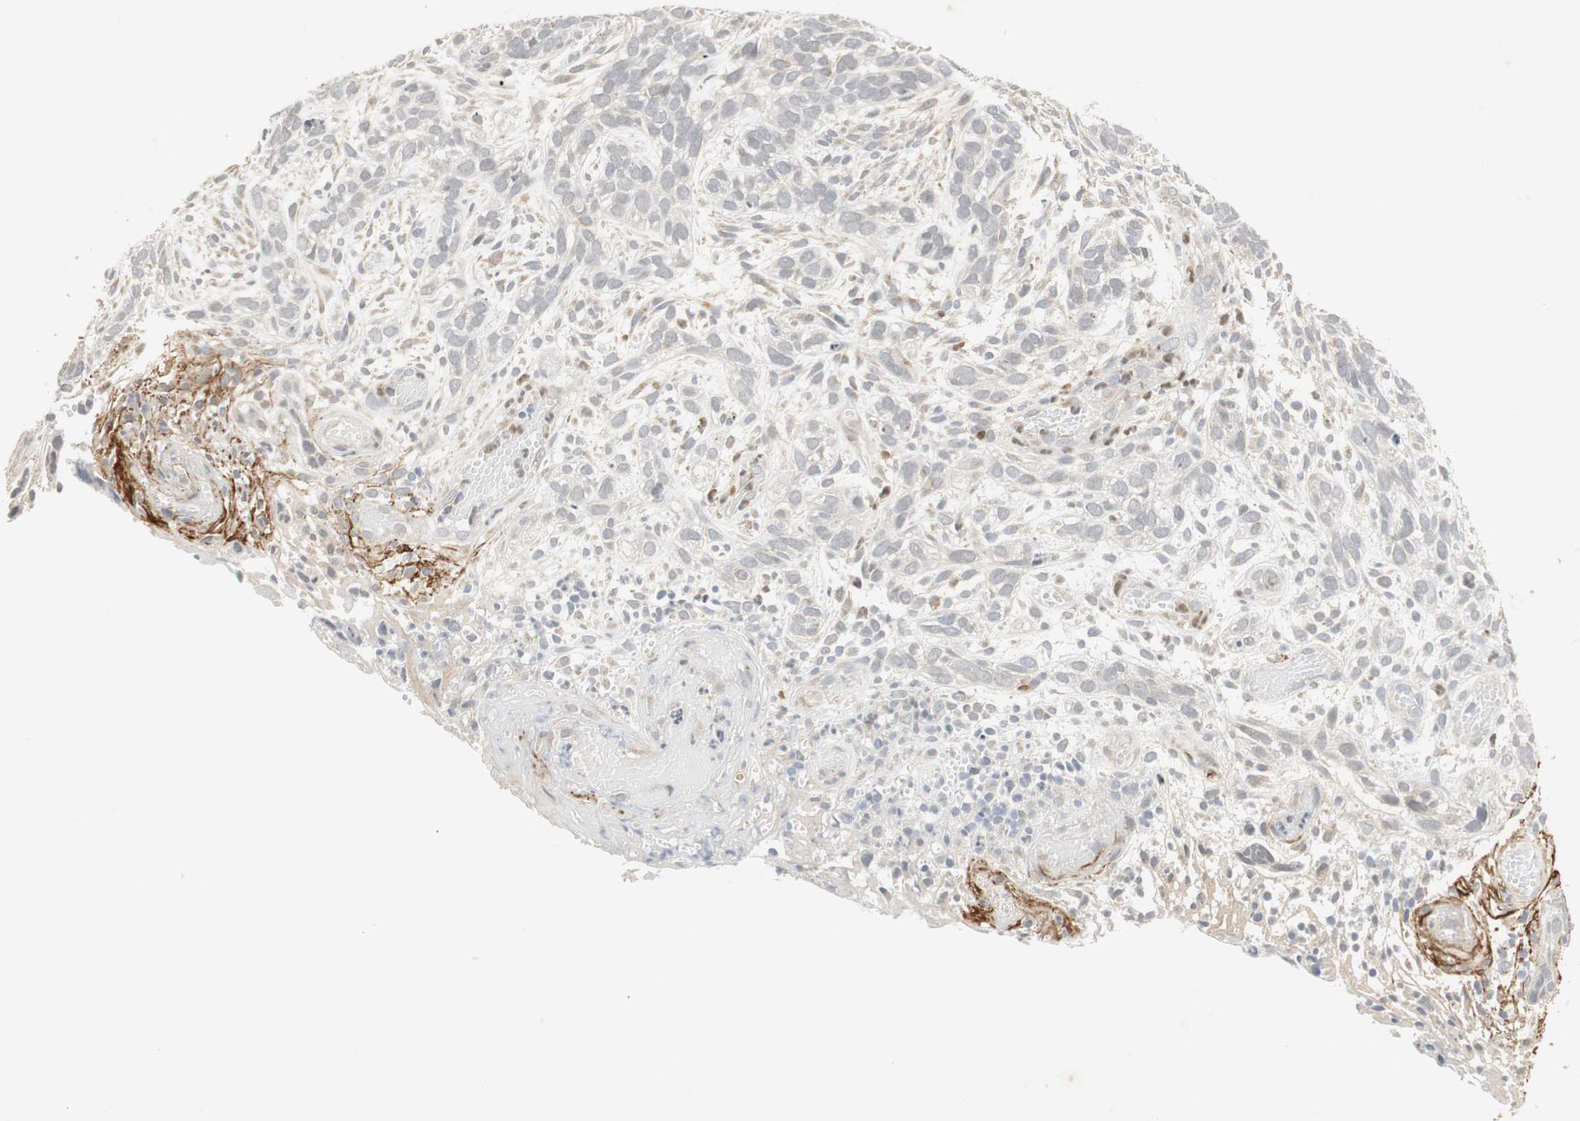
{"staining": {"intensity": "negative", "quantity": "none", "location": "none"}, "tissue": "skin cancer", "cell_type": "Tumor cells", "image_type": "cancer", "snomed": [{"axis": "morphology", "description": "Basal cell carcinoma"}, {"axis": "topography", "description": "Skin"}], "caption": "DAB immunohistochemical staining of human basal cell carcinoma (skin) reveals no significant staining in tumor cells. (DAB IHC, high magnification).", "gene": "SNX4", "patient": {"sex": "male", "age": 87}}